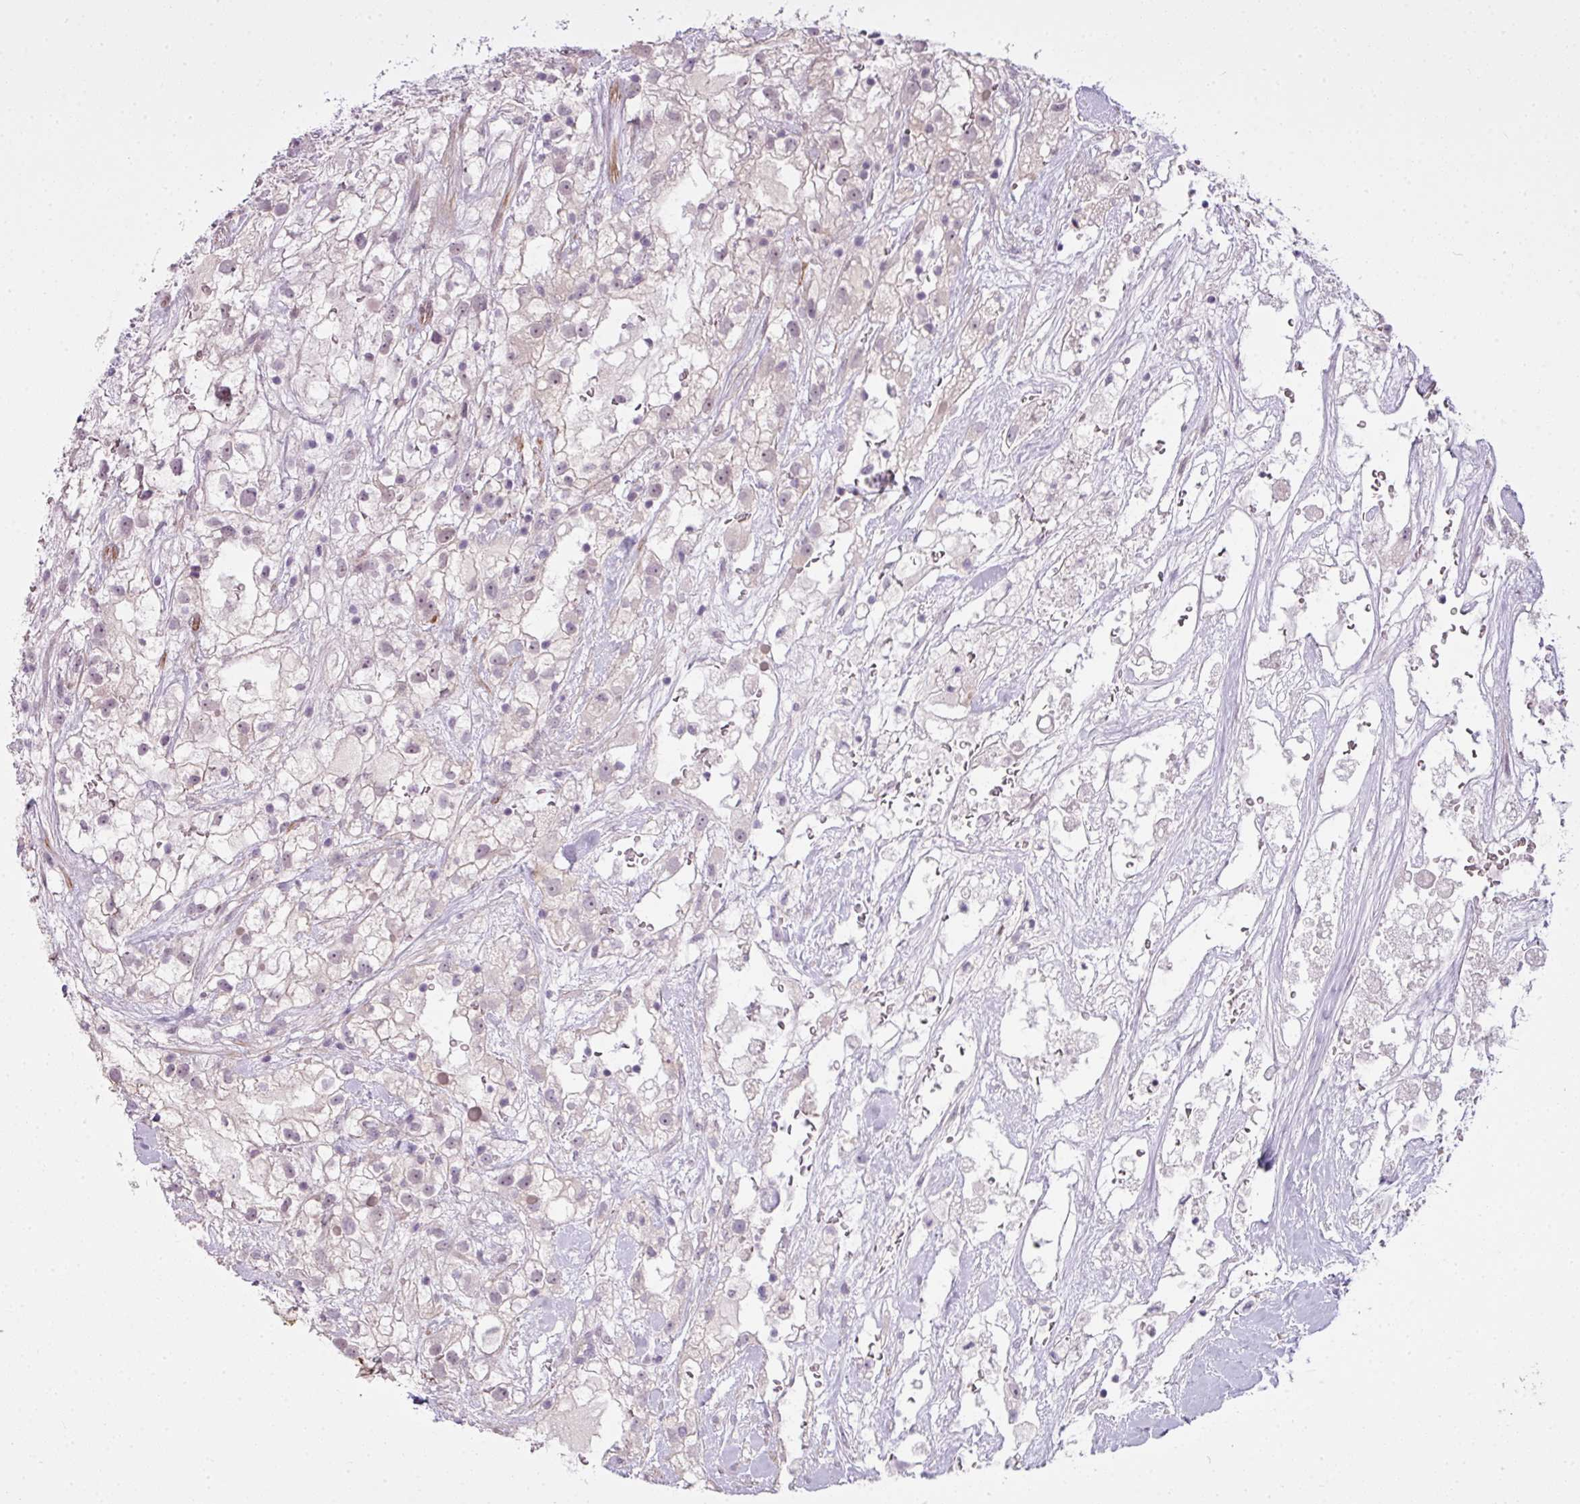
{"staining": {"intensity": "negative", "quantity": "none", "location": "none"}, "tissue": "renal cancer", "cell_type": "Tumor cells", "image_type": "cancer", "snomed": [{"axis": "morphology", "description": "Adenocarcinoma, NOS"}, {"axis": "topography", "description": "Kidney"}], "caption": "Adenocarcinoma (renal) was stained to show a protein in brown. There is no significant positivity in tumor cells.", "gene": "ZNF688", "patient": {"sex": "male", "age": 59}}